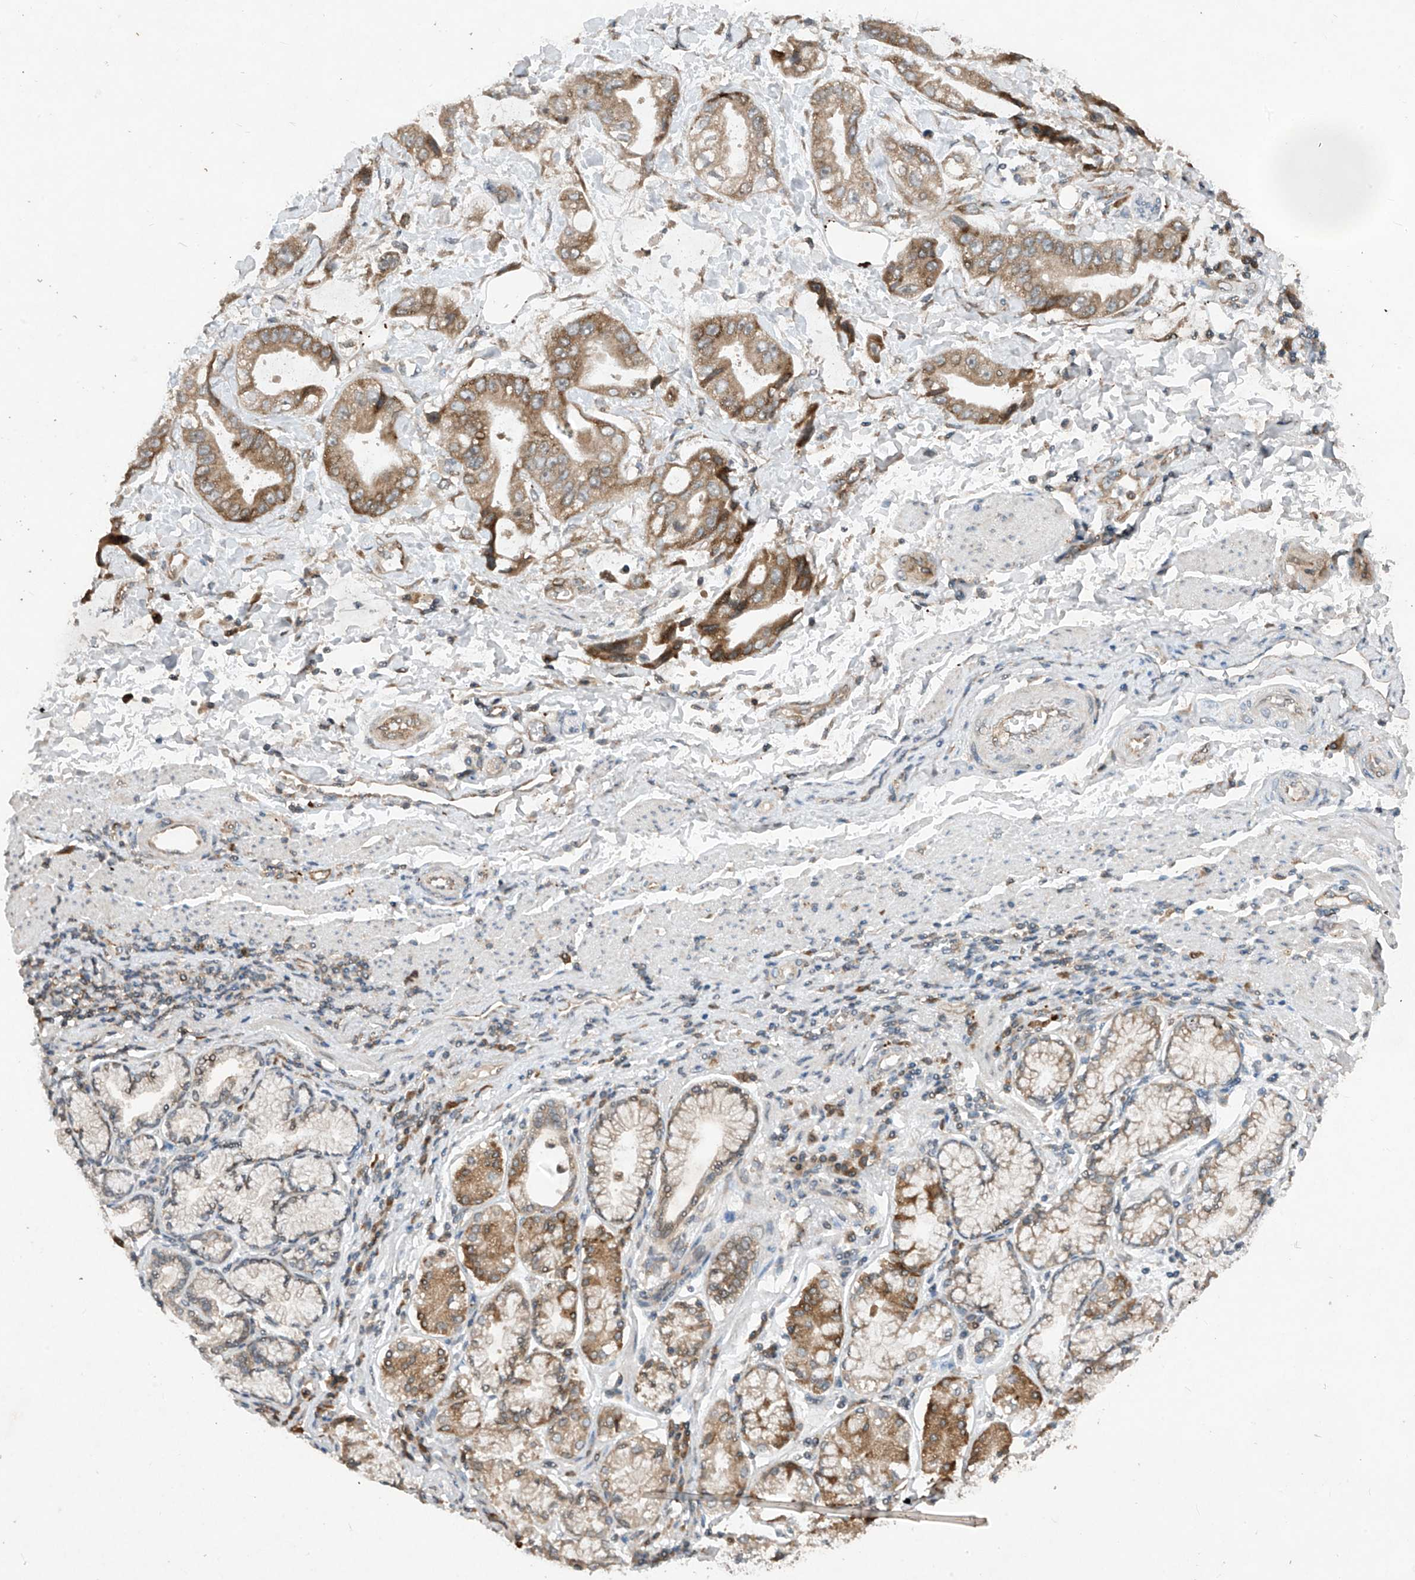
{"staining": {"intensity": "moderate", "quantity": ">75%", "location": "cytoplasmic/membranous"}, "tissue": "stomach cancer", "cell_type": "Tumor cells", "image_type": "cancer", "snomed": [{"axis": "morphology", "description": "Adenocarcinoma, NOS"}, {"axis": "topography", "description": "Stomach"}], "caption": "Stomach cancer tissue shows moderate cytoplasmic/membranous expression in approximately >75% of tumor cells, visualized by immunohistochemistry. (Brightfield microscopy of DAB IHC at high magnification).", "gene": "RPL34", "patient": {"sex": "male", "age": 62}}